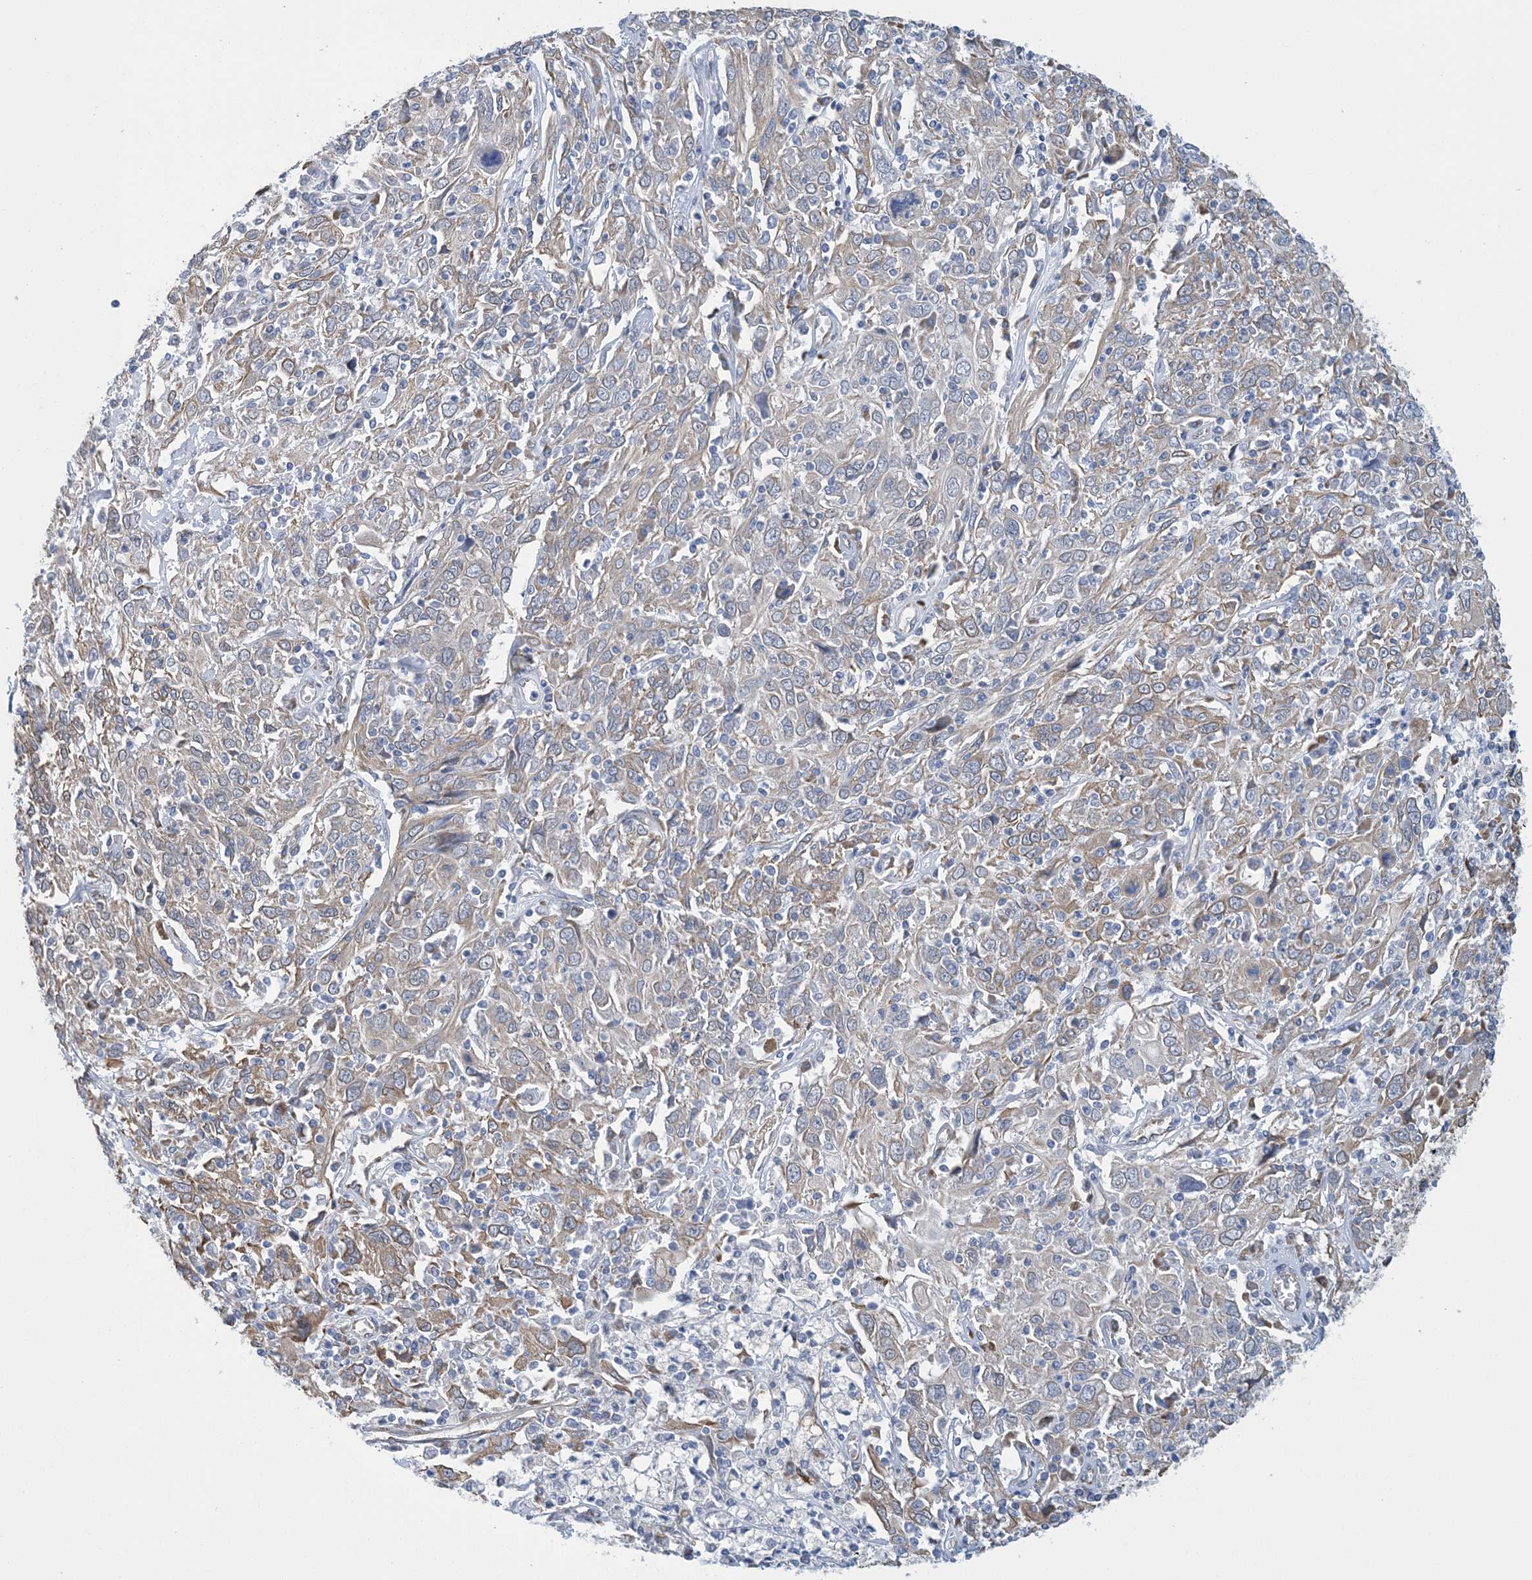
{"staining": {"intensity": "weak", "quantity": ">75%", "location": "cytoplasmic/membranous"}, "tissue": "cervical cancer", "cell_type": "Tumor cells", "image_type": "cancer", "snomed": [{"axis": "morphology", "description": "Squamous cell carcinoma, NOS"}, {"axis": "topography", "description": "Cervix"}], "caption": "IHC of human squamous cell carcinoma (cervical) displays low levels of weak cytoplasmic/membranous positivity in about >75% of tumor cells. Using DAB (3,3'-diaminobenzidine) (brown) and hematoxylin (blue) stains, captured at high magnification using brightfield microscopy.", "gene": "CCDC14", "patient": {"sex": "female", "age": 46}}